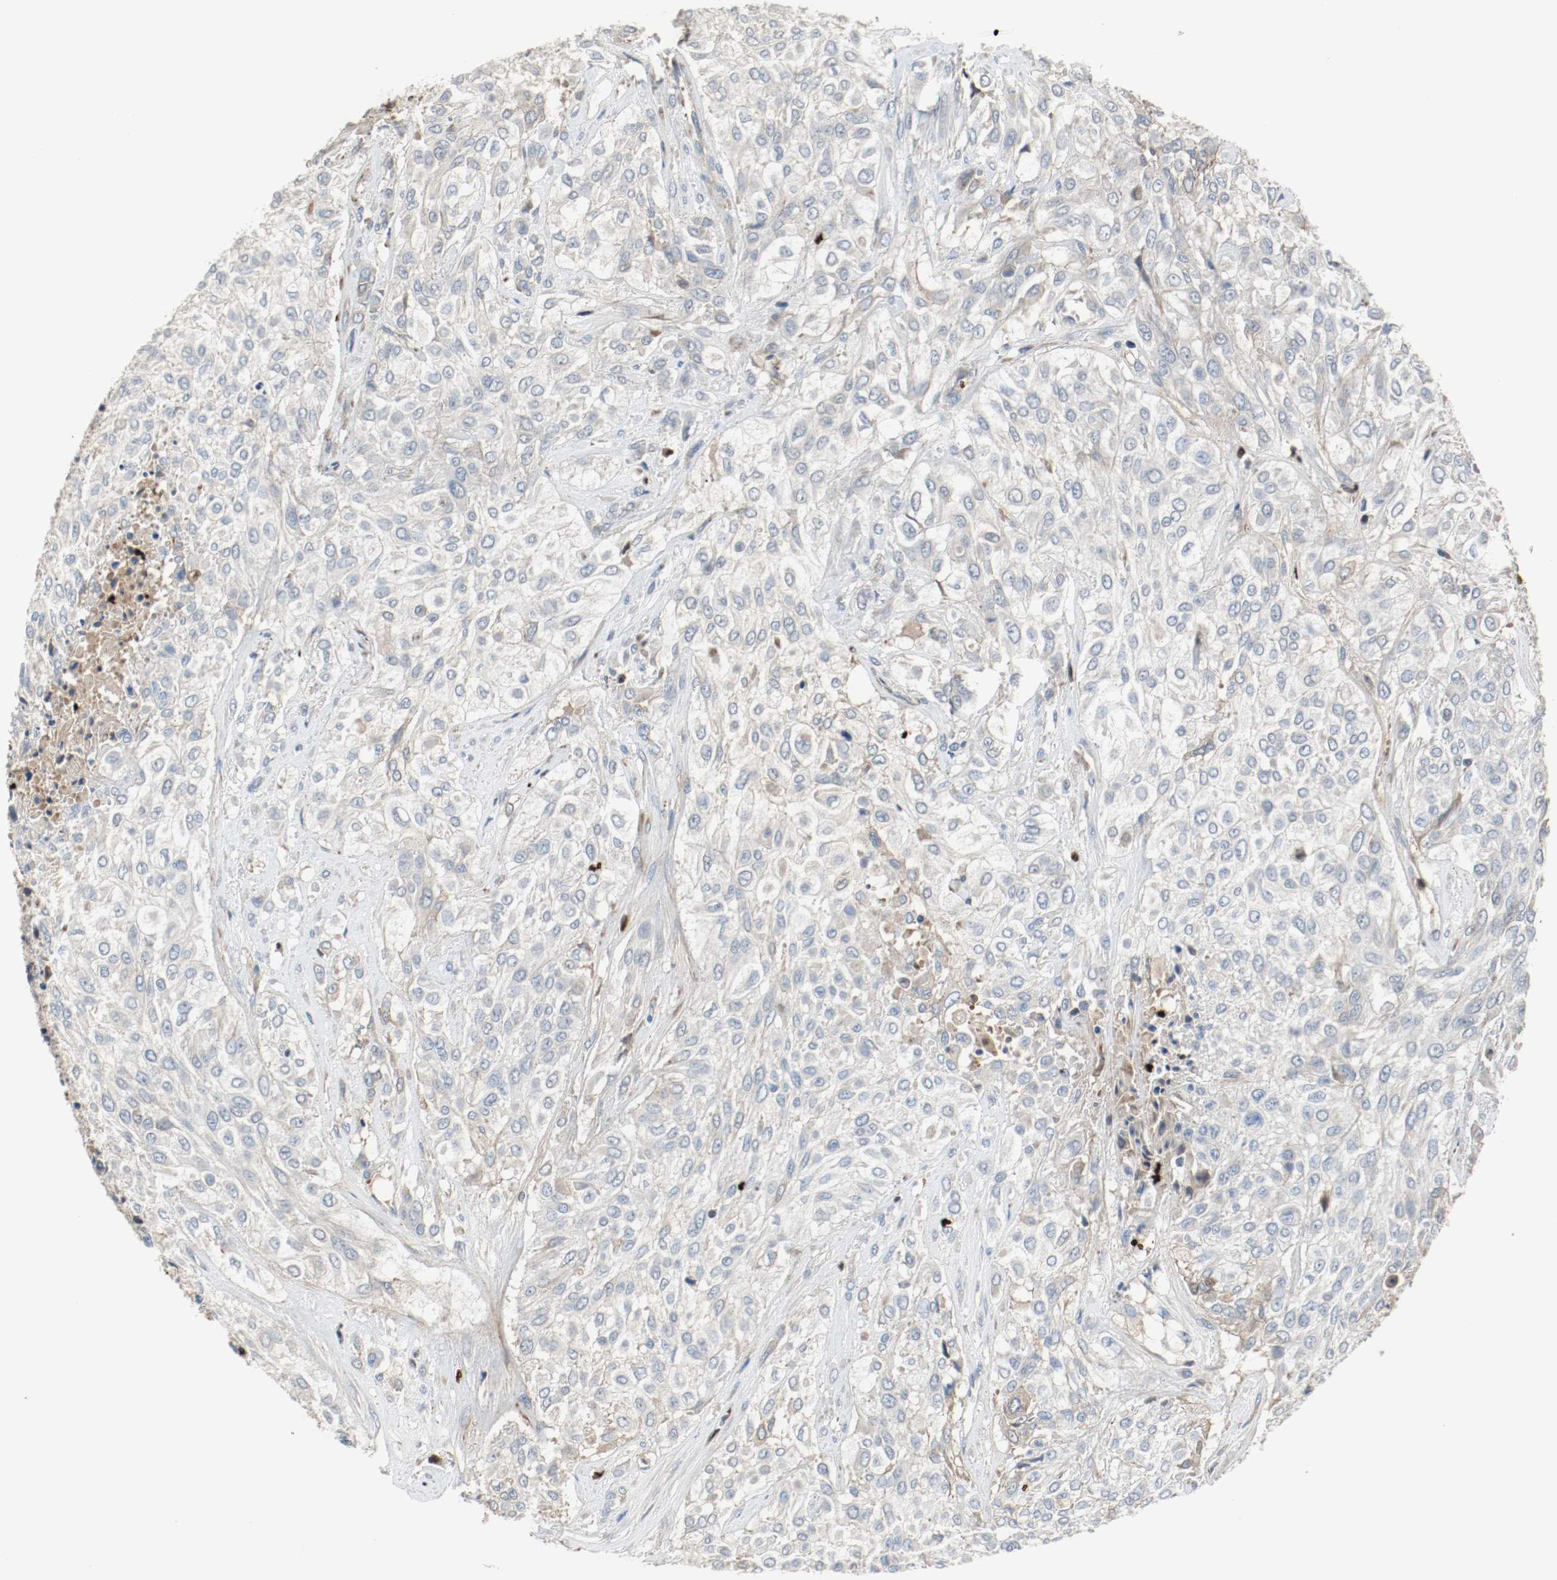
{"staining": {"intensity": "negative", "quantity": "none", "location": "none"}, "tissue": "urothelial cancer", "cell_type": "Tumor cells", "image_type": "cancer", "snomed": [{"axis": "morphology", "description": "Urothelial carcinoma, High grade"}, {"axis": "topography", "description": "Urinary bladder"}], "caption": "High magnification brightfield microscopy of high-grade urothelial carcinoma stained with DAB (3,3'-diaminobenzidine) (brown) and counterstained with hematoxylin (blue): tumor cells show no significant positivity.", "gene": "BLK", "patient": {"sex": "male", "age": 57}}